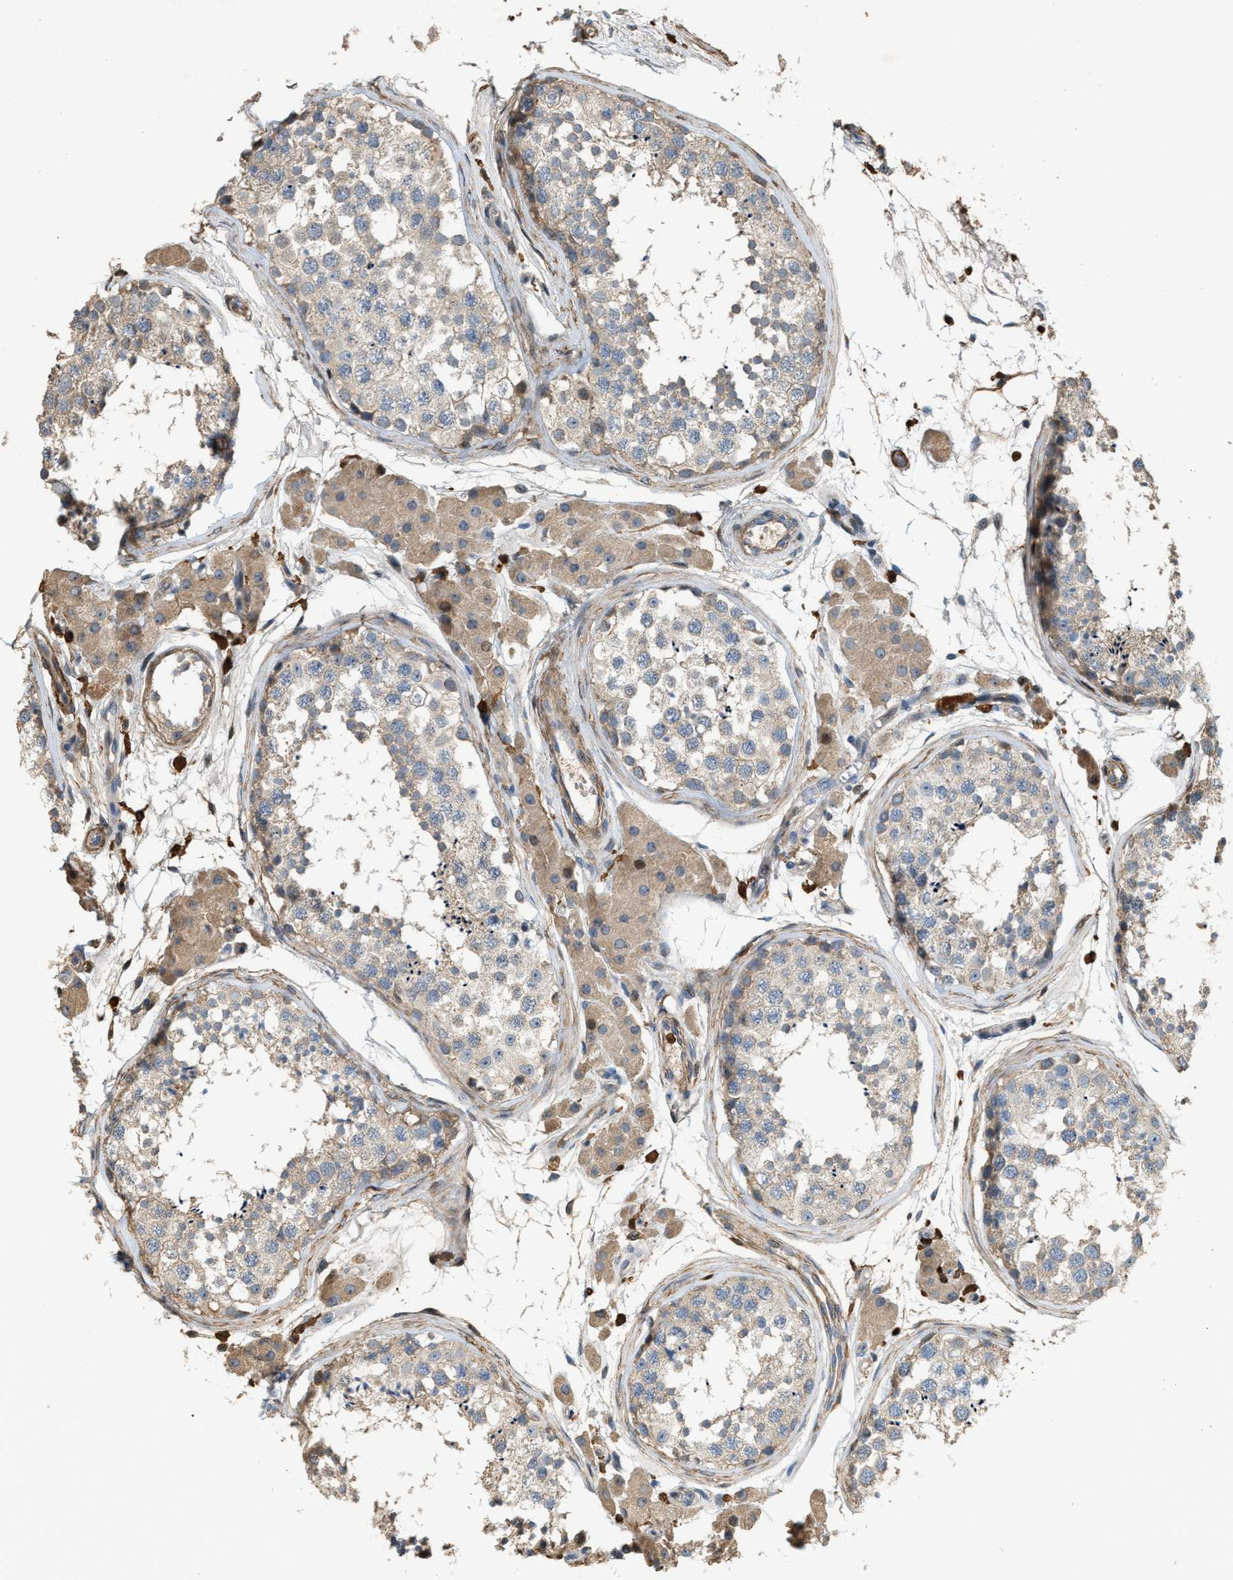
{"staining": {"intensity": "weak", "quantity": "<25%", "location": "cytoplasmic/membranous"}, "tissue": "testis", "cell_type": "Cells in seminiferous ducts", "image_type": "normal", "snomed": [{"axis": "morphology", "description": "Normal tissue, NOS"}, {"axis": "topography", "description": "Testis"}], "caption": "Immunohistochemistry (IHC) of normal testis shows no staining in cells in seminiferous ducts. The staining was performed using DAB (3,3'-diaminobenzidine) to visualize the protein expression in brown, while the nuclei were stained in blue with hematoxylin (Magnification: 20x).", "gene": "SERPINB5", "patient": {"sex": "male", "age": 56}}